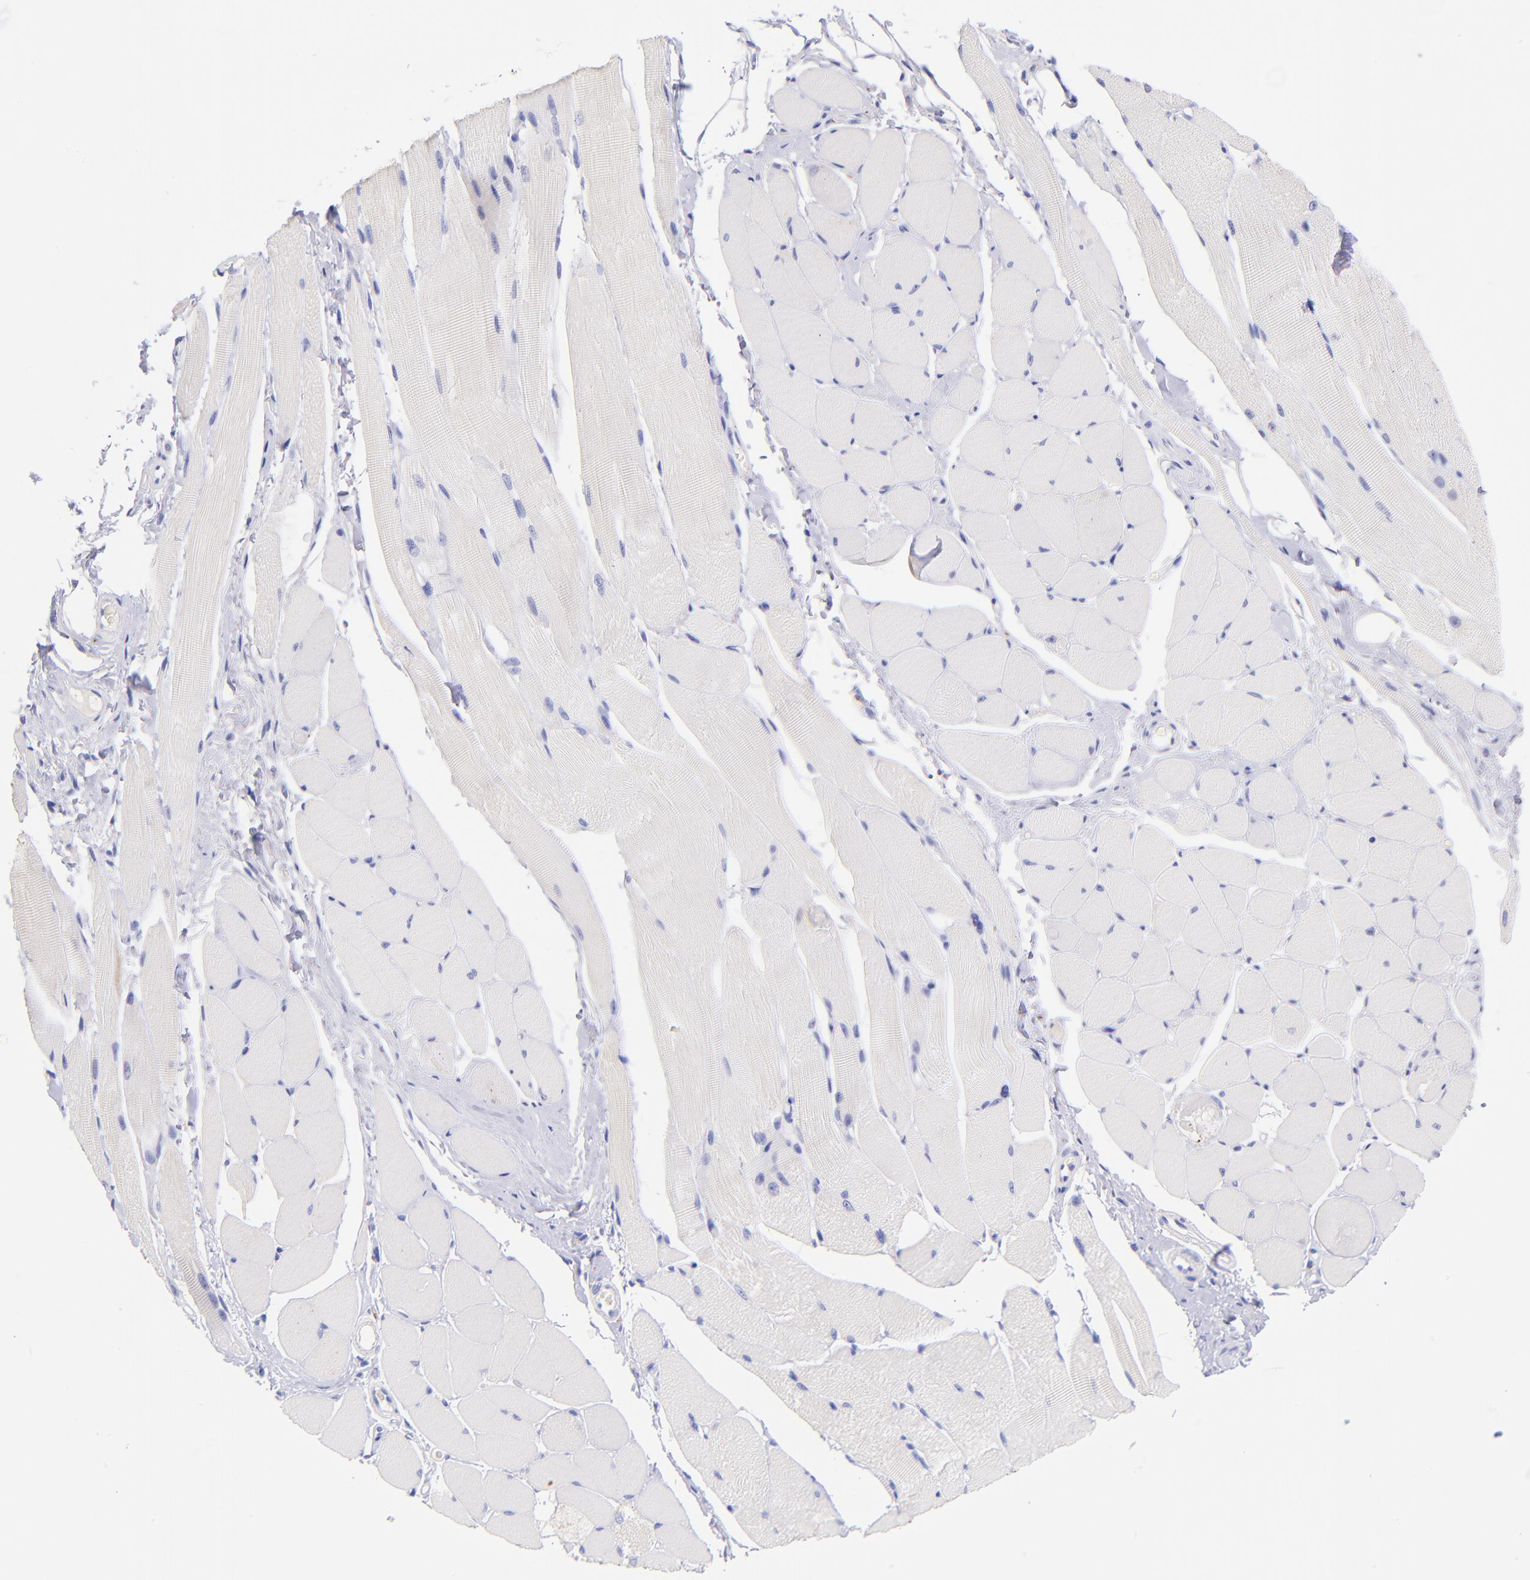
{"staining": {"intensity": "negative", "quantity": "none", "location": "none"}, "tissue": "skeletal muscle", "cell_type": "Myocytes", "image_type": "normal", "snomed": [{"axis": "morphology", "description": "Normal tissue, NOS"}, {"axis": "topography", "description": "Skeletal muscle"}, {"axis": "topography", "description": "Peripheral nerve tissue"}], "caption": "IHC photomicrograph of normal skeletal muscle: human skeletal muscle stained with DAB (3,3'-diaminobenzidine) exhibits no significant protein expression in myocytes.", "gene": "RAB3B", "patient": {"sex": "female", "age": 84}}